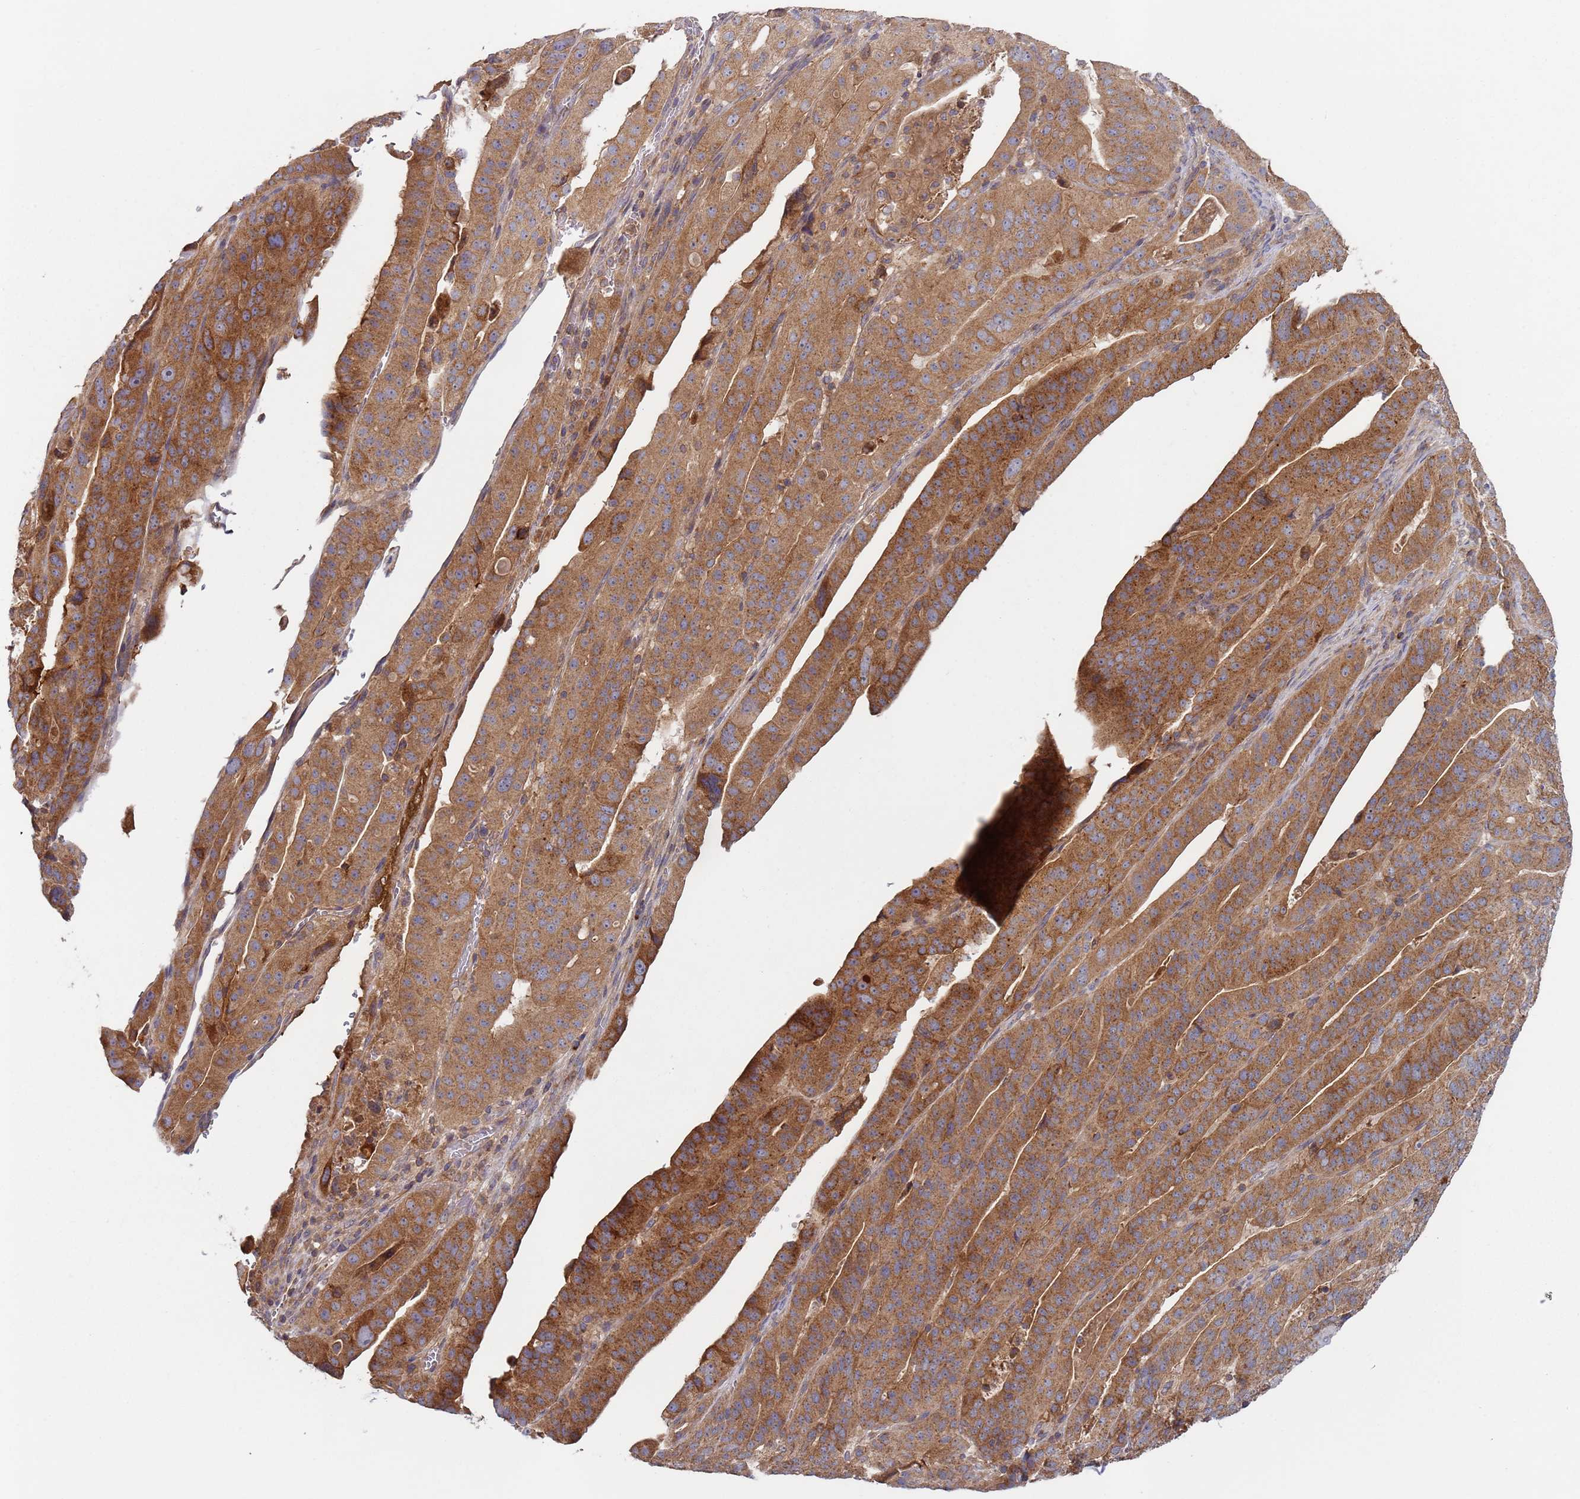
{"staining": {"intensity": "moderate", "quantity": ">75%", "location": "cytoplasmic/membranous"}, "tissue": "stomach cancer", "cell_type": "Tumor cells", "image_type": "cancer", "snomed": [{"axis": "morphology", "description": "Adenocarcinoma, NOS"}, {"axis": "topography", "description": "Stomach"}], "caption": "Approximately >75% of tumor cells in human stomach cancer (adenocarcinoma) exhibit moderate cytoplasmic/membranous protein positivity as visualized by brown immunohistochemical staining.", "gene": "OR5A2", "patient": {"sex": "male", "age": 48}}